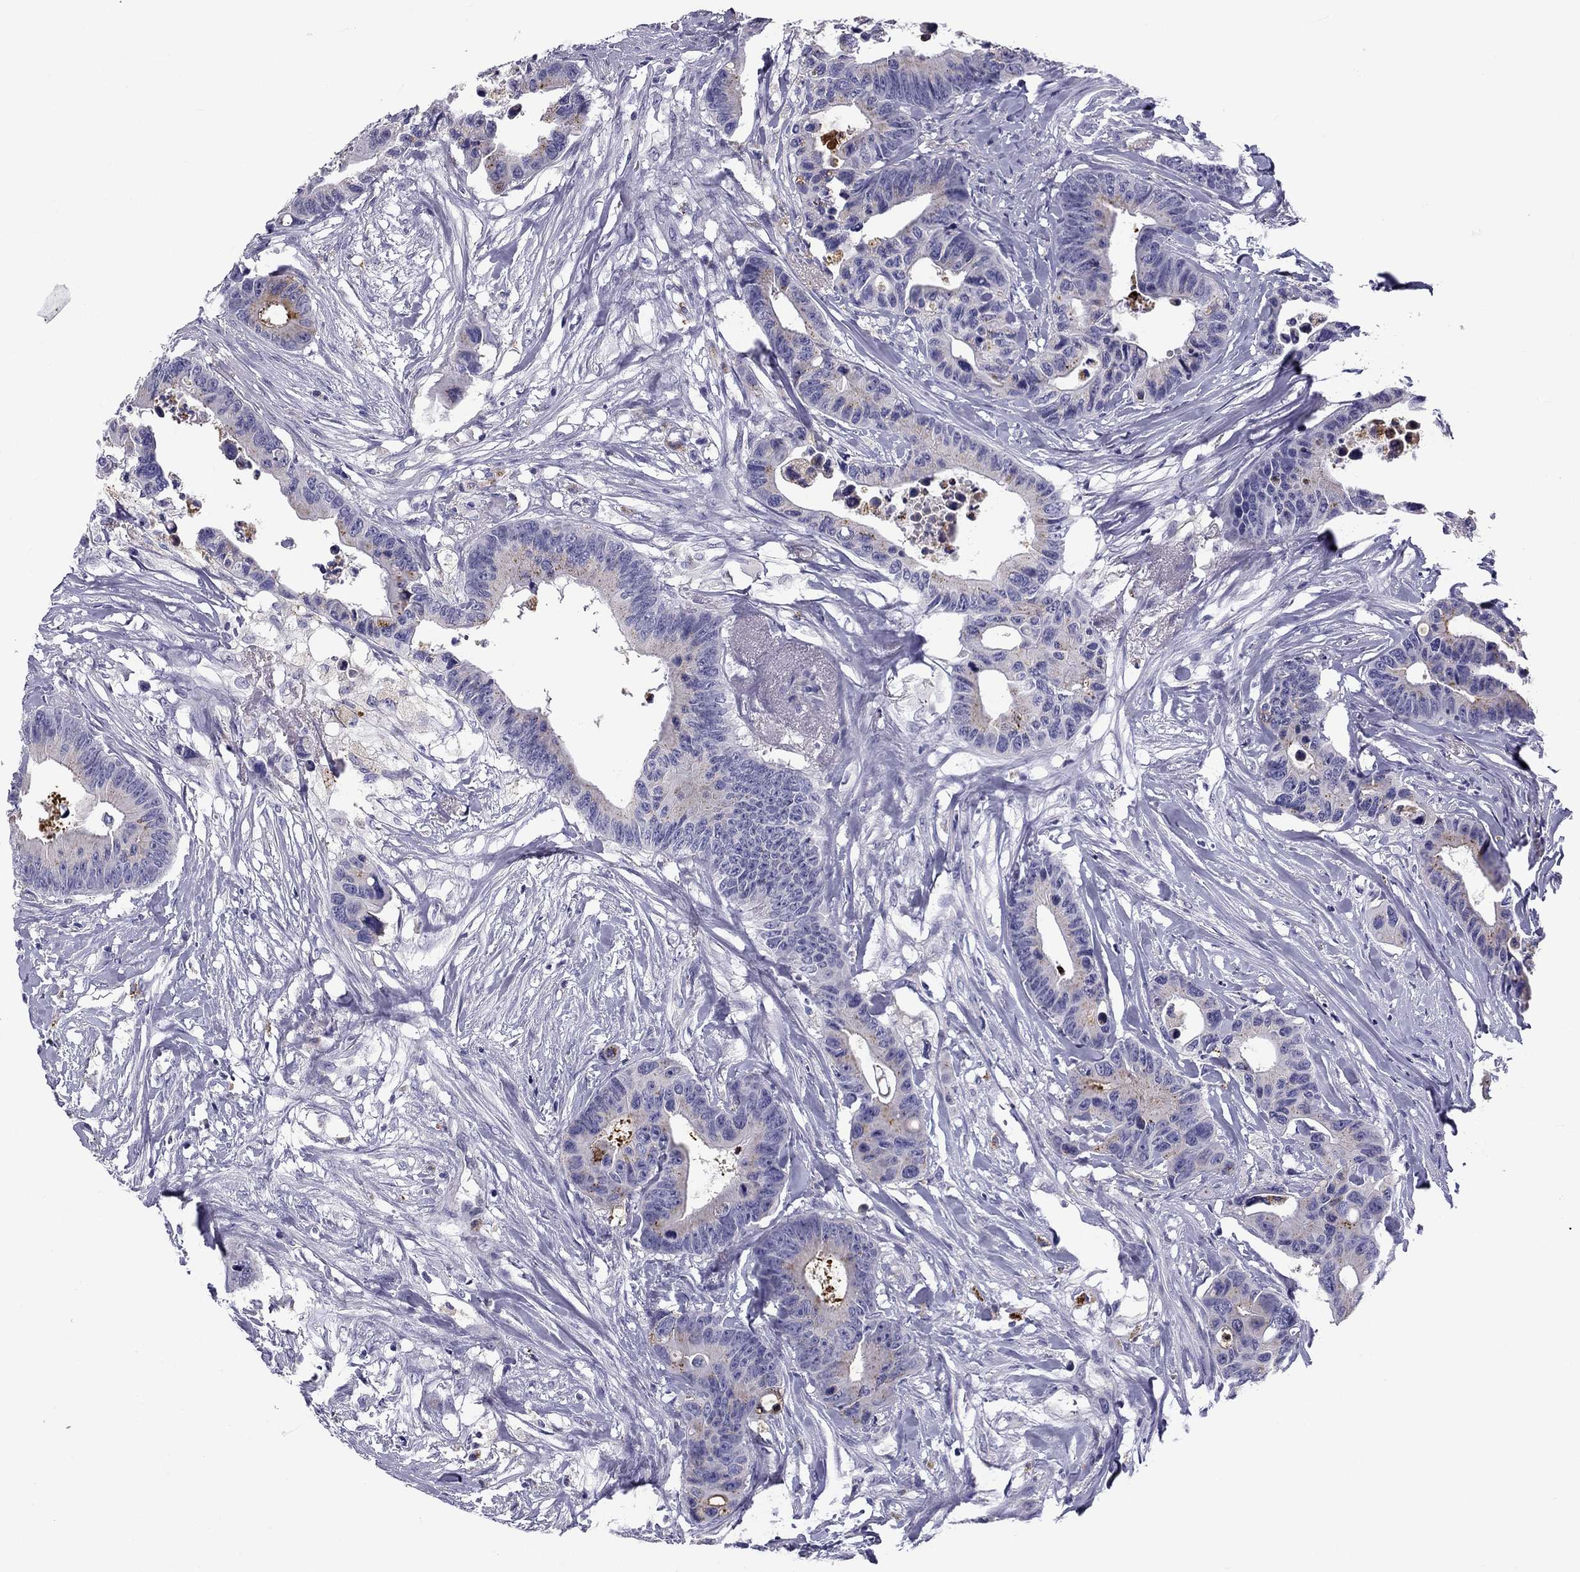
{"staining": {"intensity": "weak", "quantity": "<25%", "location": "cytoplasmic/membranous"}, "tissue": "colorectal cancer", "cell_type": "Tumor cells", "image_type": "cancer", "snomed": [{"axis": "morphology", "description": "Adenocarcinoma, NOS"}, {"axis": "topography", "description": "Colon"}], "caption": "Human colorectal adenocarcinoma stained for a protein using IHC demonstrates no positivity in tumor cells.", "gene": "CLPSL2", "patient": {"sex": "female", "age": 87}}